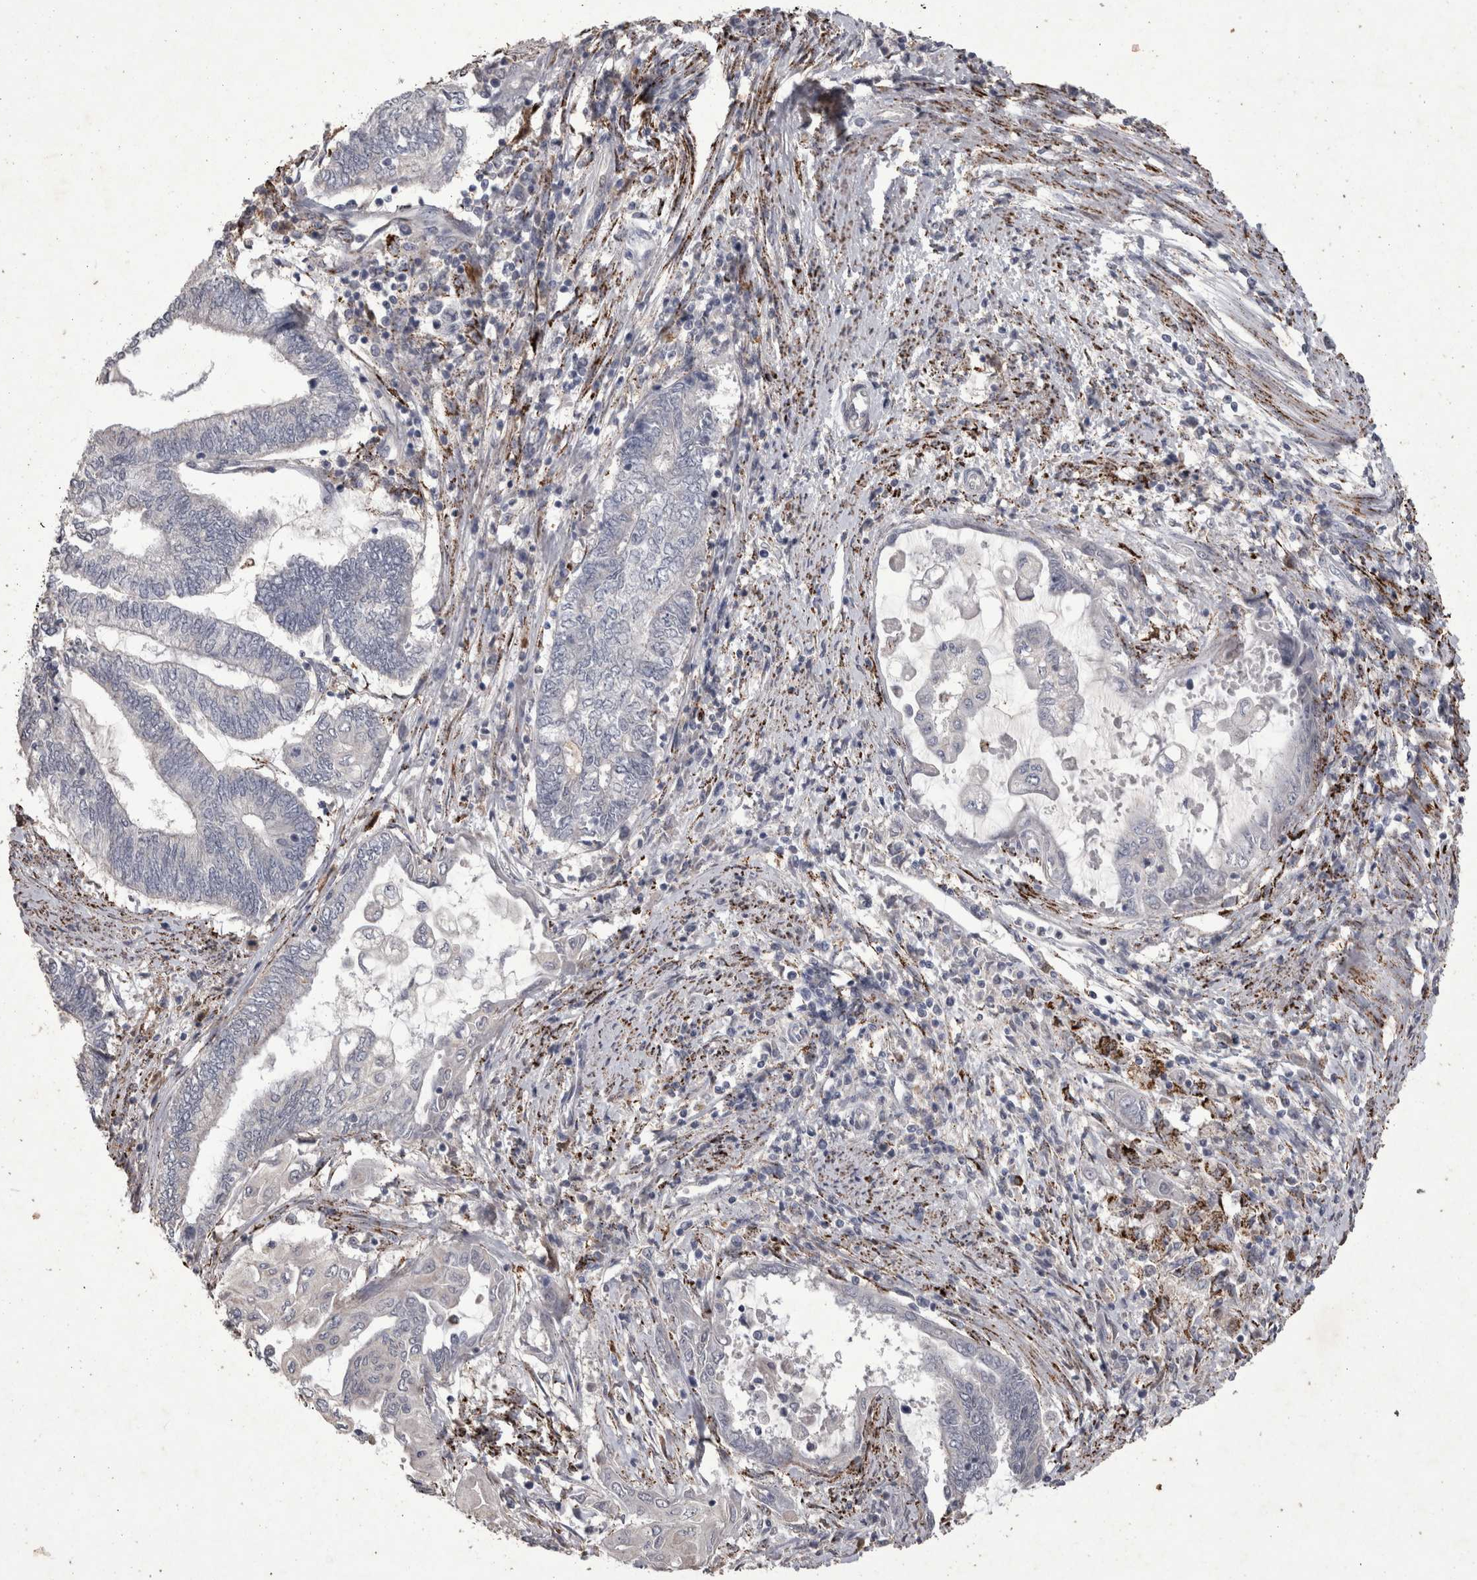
{"staining": {"intensity": "negative", "quantity": "none", "location": "none"}, "tissue": "endometrial cancer", "cell_type": "Tumor cells", "image_type": "cancer", "snomed": [{"axis": "morphology", "description": "Adenocarcinoma, NOS"}, {"axis": "topography", "description": "Uterus"}, {"axis": "topography", "description": "Endometrium"}], "caption": "The photomicrograph shows no staining of tumor cells in adenocarcinoma (endometrial).", "gene": "DKK3", "patient": {"sex": "female", "age": 70}}